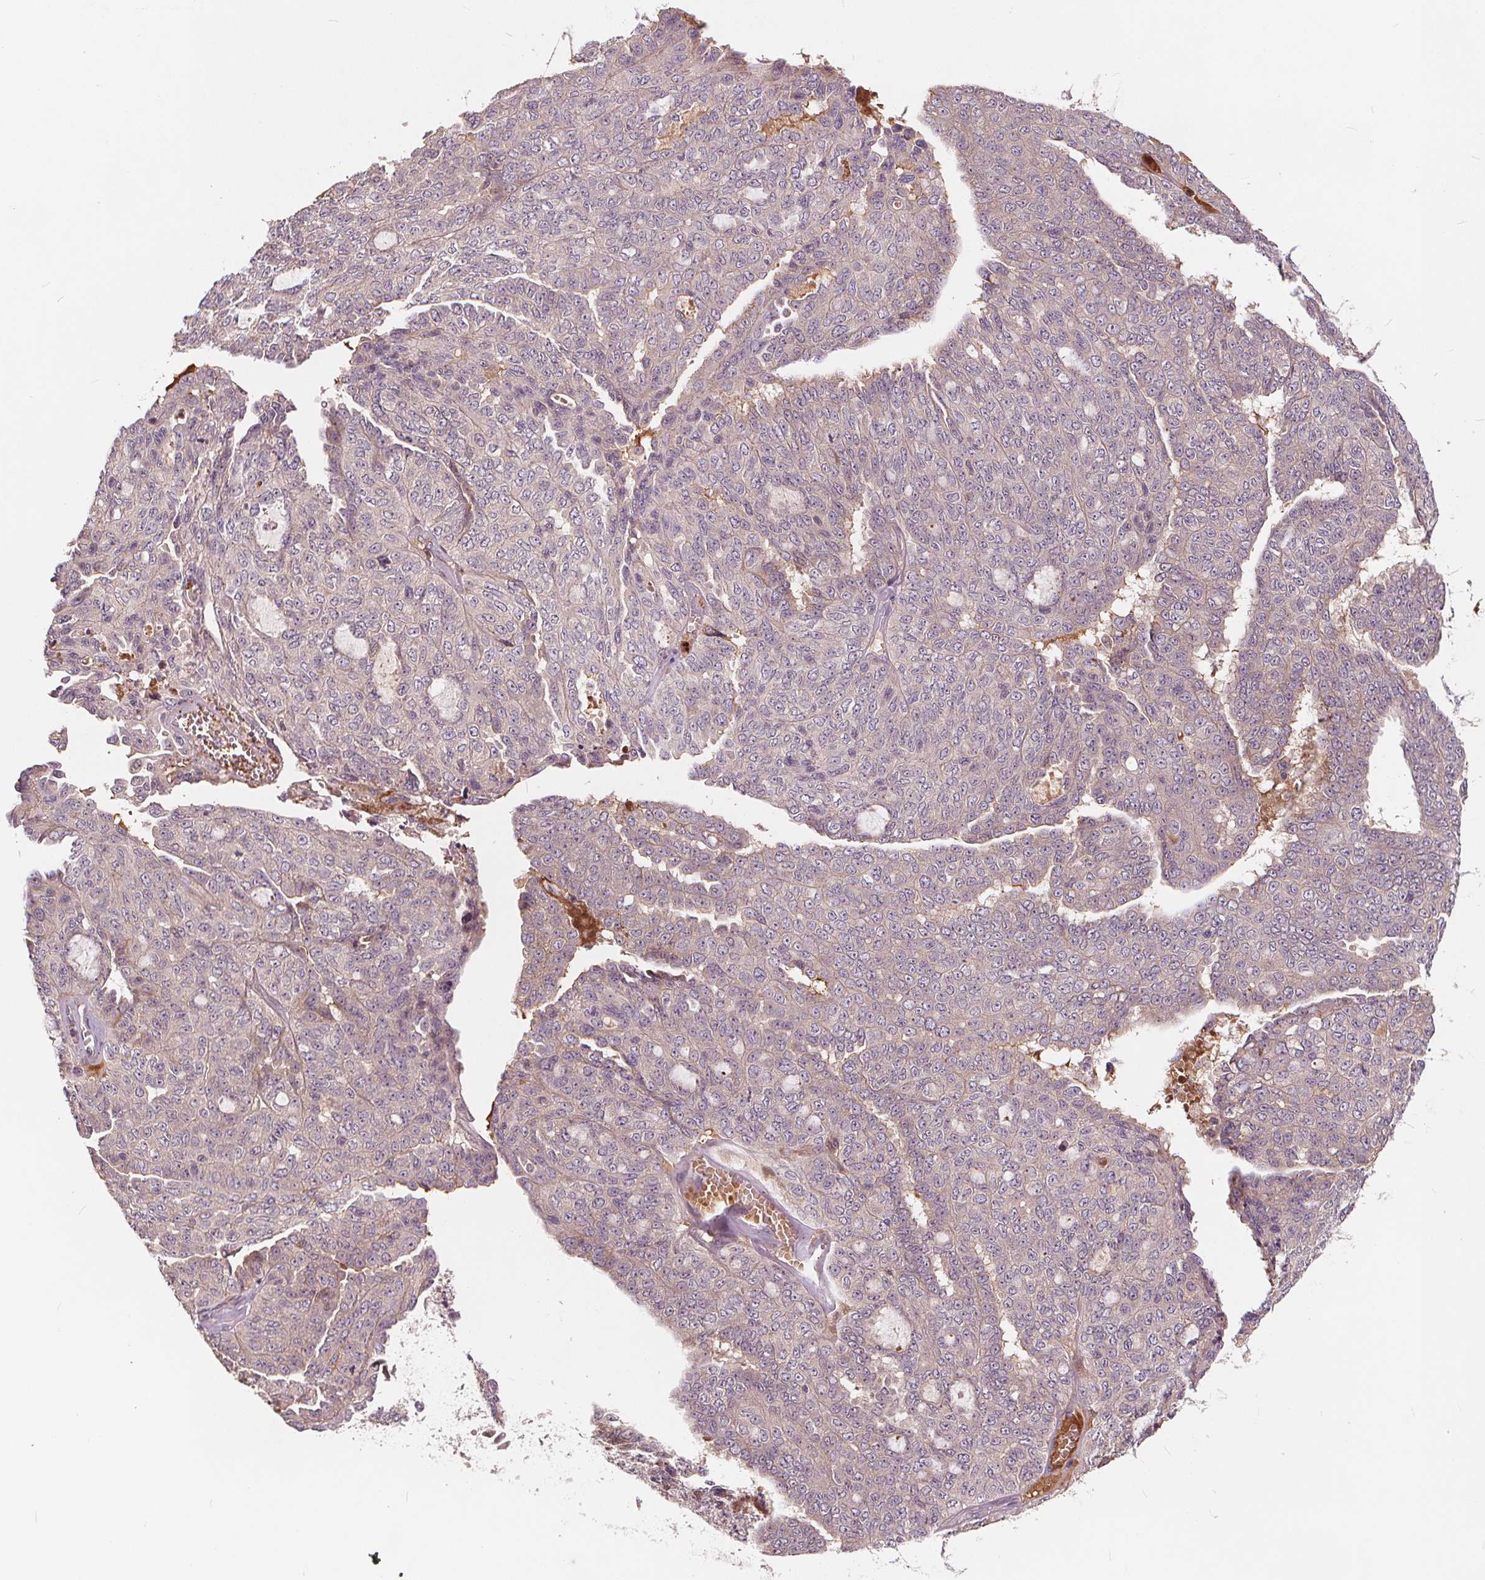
{"staining": {"intensity": "negative", "quantity": "none", "location": "none"}, "tissue": "ovarian cancer", "cell_type": "Tumor cells", "image_type": "cancer", "snomed": [{"axis": "morphology", "description": "Cystadenocarcinoma, serous, NOS"}, {"axis": "topography", "description": "Ovary"}], "caption": "An image of ovarian serous cystadenocarcinoma stained for a protein shows no brown staining in tumor cells.", "gene": "IPO13", "patient": {"sex": "female", "age": 71}}